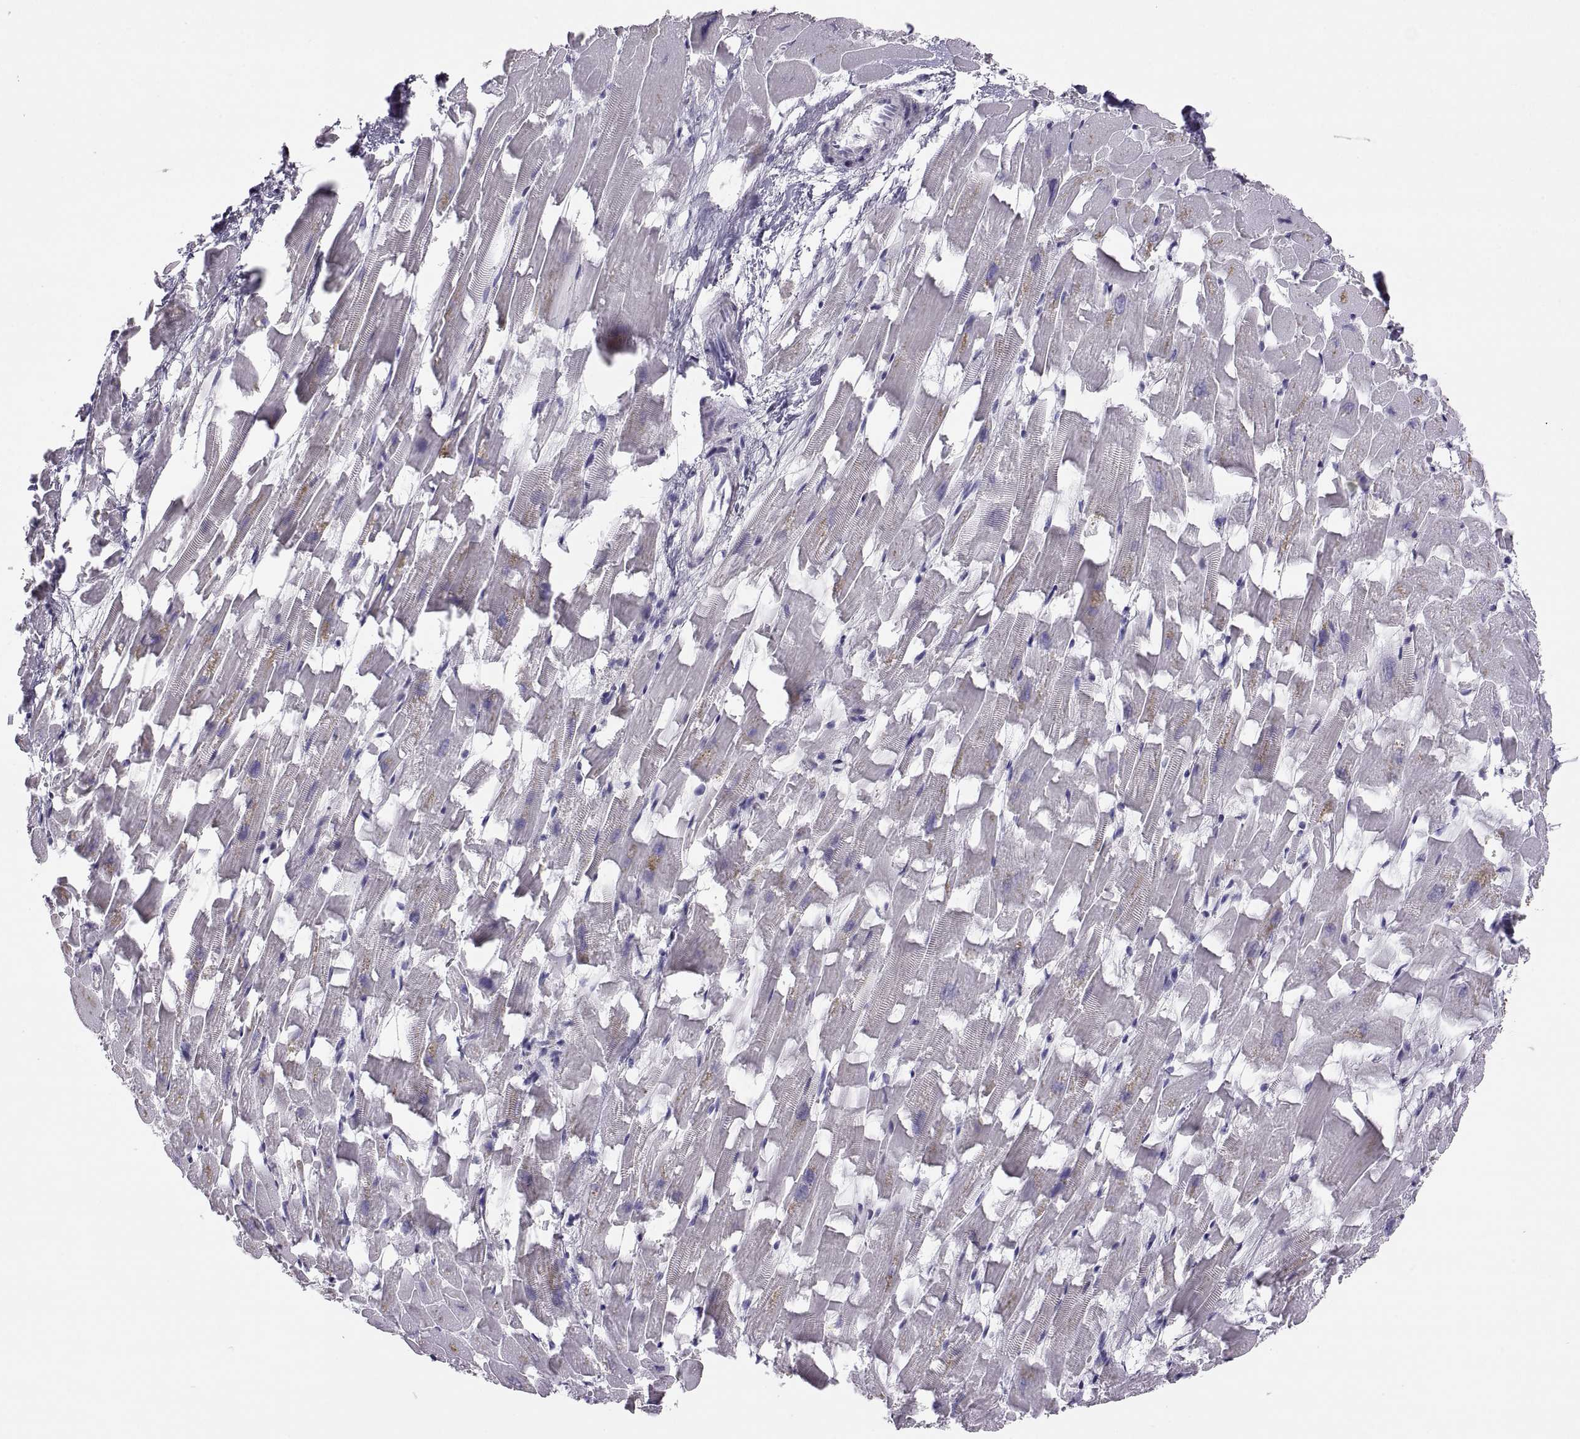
{"staining": {"intensity": "negative", "quantity": "none", "location": "none"}, "tissue": "heart muscle", "cell_type": "Cardiomyocytes", "image_type": "normal", "snomed": [{"axis": "morphology", "description": "Normal tissue, NOS"}, {"axis": "topography", "description": "Heart"}], "caption": "This is an immunohistochemistry (IHC) image of unremarkable human heart muscle. There is no positivity in cardiomyocytes.", "gene": "TBX19", "patient": {"sex": "female", "age": 64}}